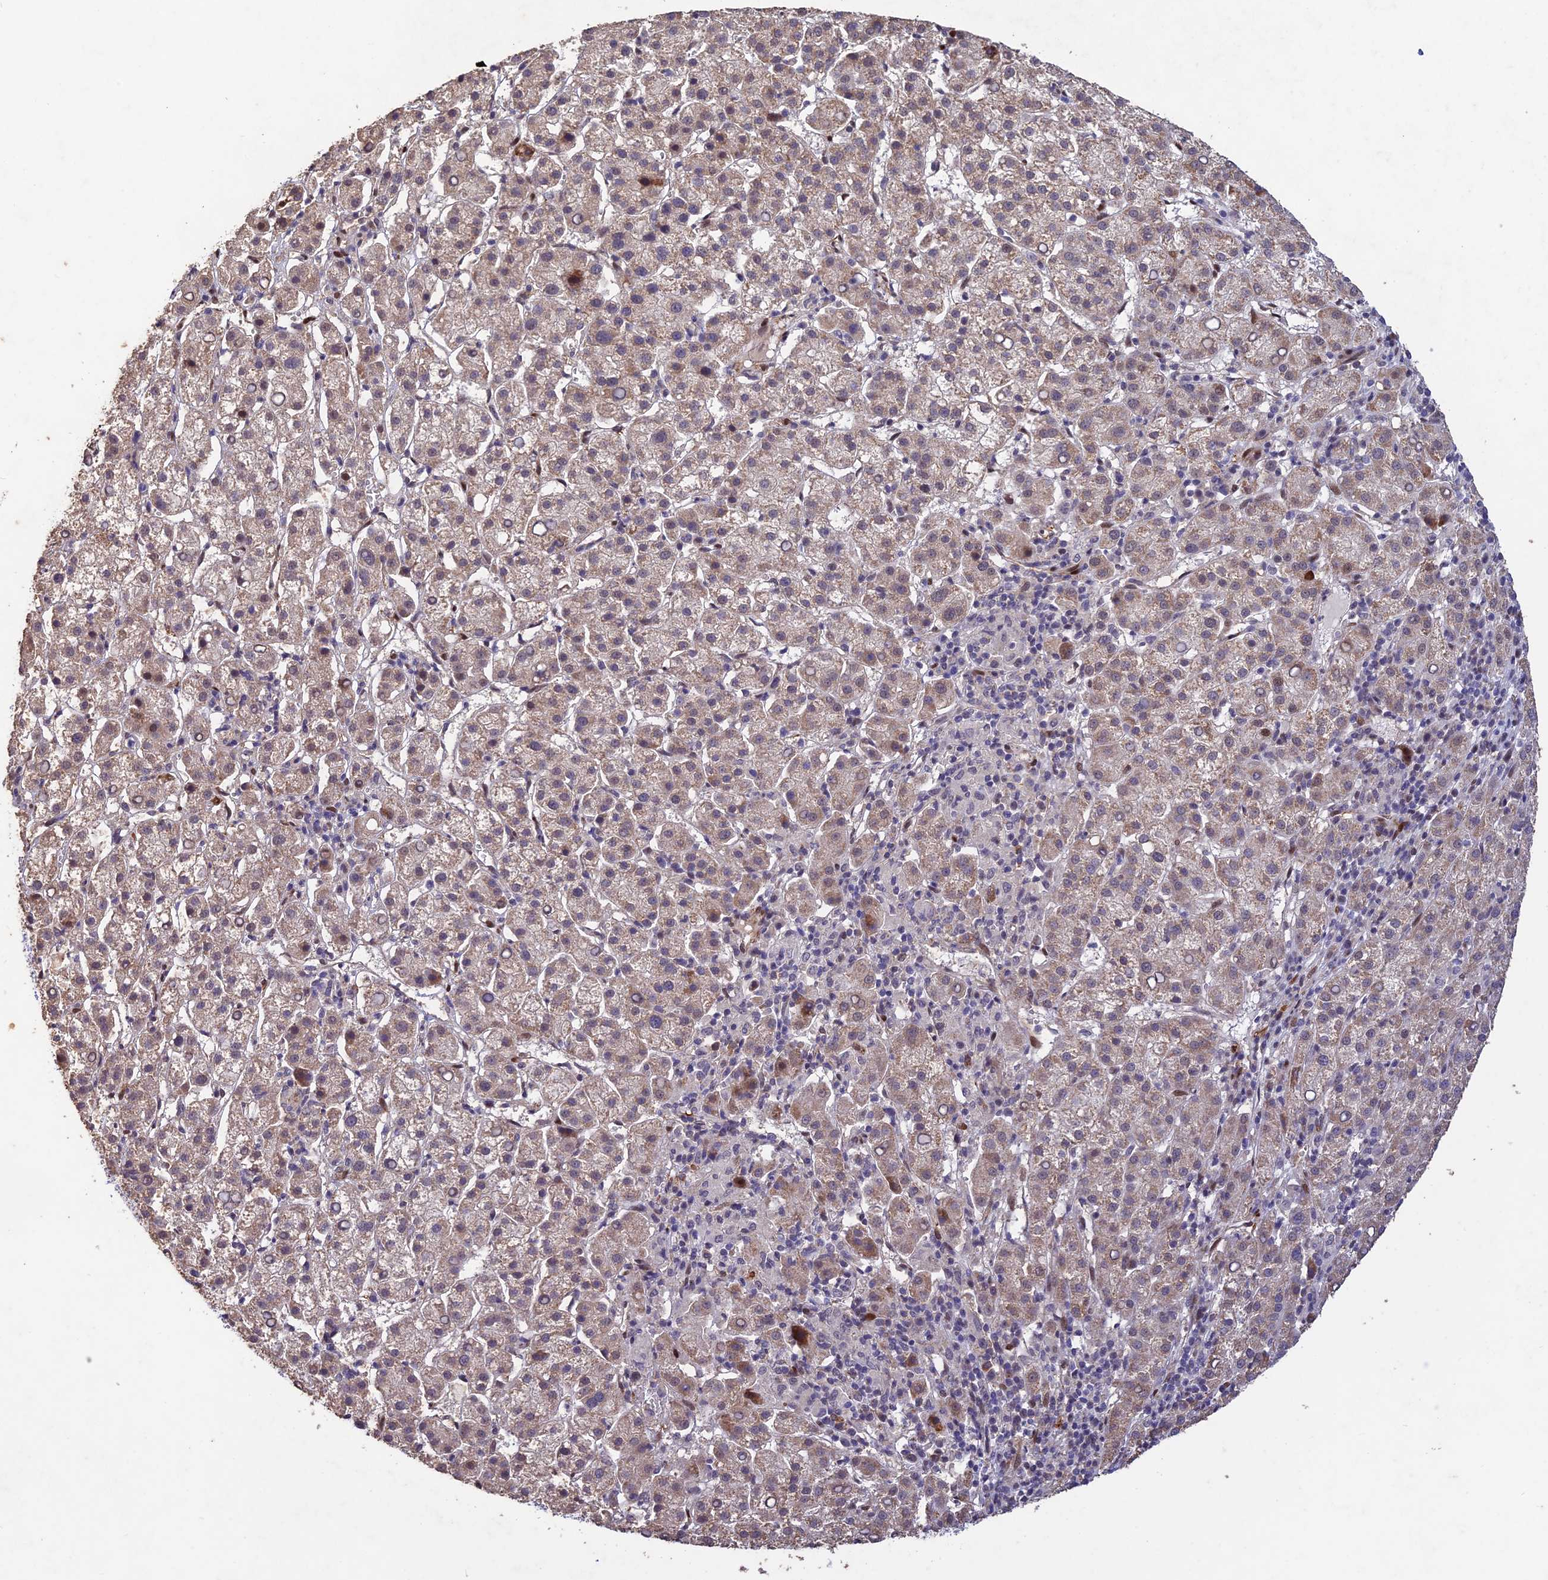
{"staining": {"intensity": "weak", "quantity": "25%-75%", "location": "cytoplasmic/membranous"}, "tissue": "liver cancer", "cell_type": "Tumor cells", "image_type": "cancer", "snomed": [{"axis": "morphology", "description": "Carcinoma, Hepatocellular, NOS"}, {"axis": "topography", "description": "Liver"}], "caption": "High-magnification brightfield microscopy of hepatocellular carcinoma (liver) stained with DAB (3,3'-diaminobenzidine) (brown) and counterstained with hematoxylin (blue). tumor cells exhibit weak cytoplasmic/membranous positivity is present in approximately25%-75% of cells. (DAB IHC with brightfield microscopy, high magnification).", "gene": "WDR55", "patient": {"sex": "female", "age": 58}}